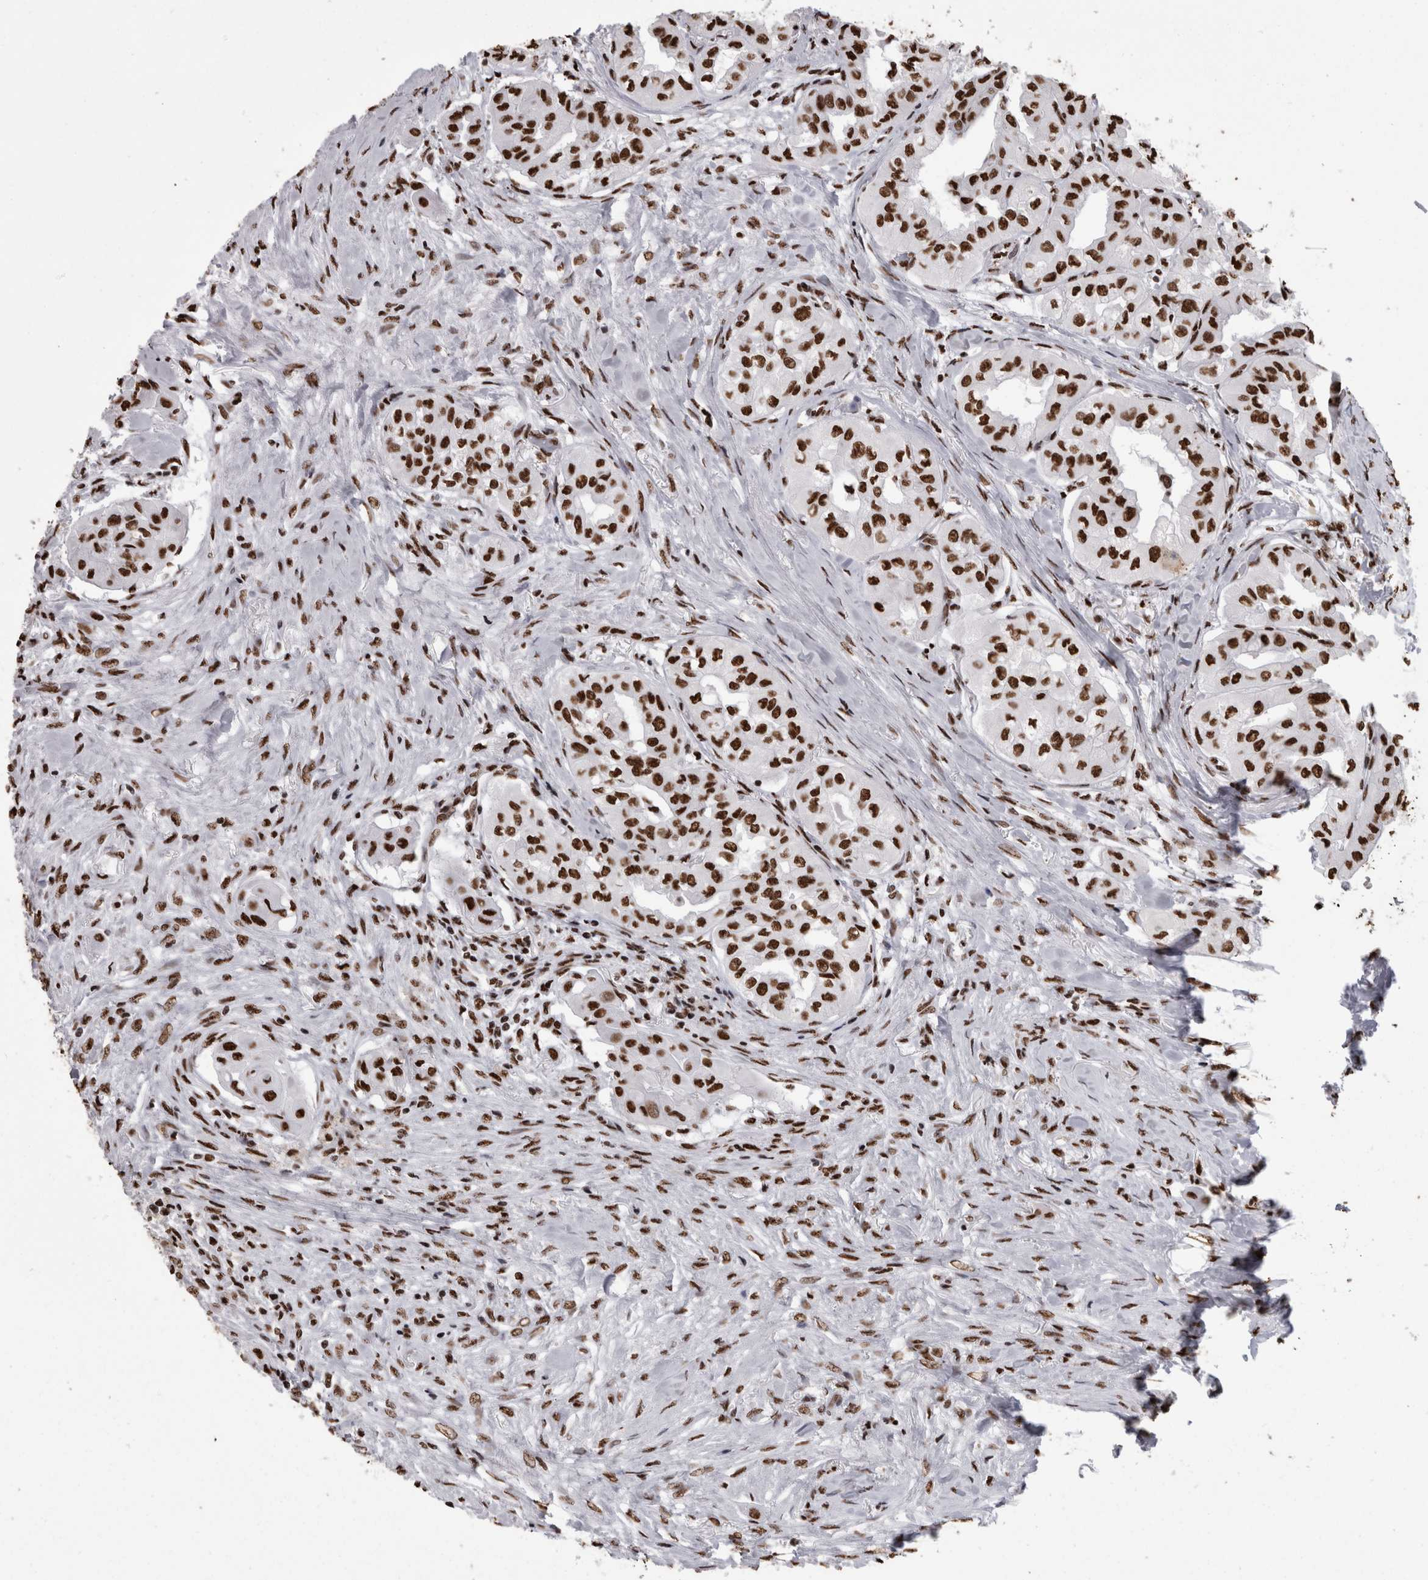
{"staining": {"intensity": "strong", "quantity": ">75%", "location": "nuclear"}, "tissue": "thyroid cancer", "cell_type": "Tumor cells", "image_type": "cancer", "snomed": [{"axis": "morphology", "description": "Papillary adenocarcinoma, NOS"}, {"axis": "topography", "description": "Thyroid gland"}], "caption": "IHC histopathology image of neoplastic tissue: thyroid cancer (papillary adenocarcinoma) stained using immunohistochemistry (IHC) demonstrates high levels of strong protein expression localized specifically in the nuclear of tumor cells, appearing as a nuclear brown color.", "gene": "HNRNPM", "patient": {"sex": "female", "age": 59}}